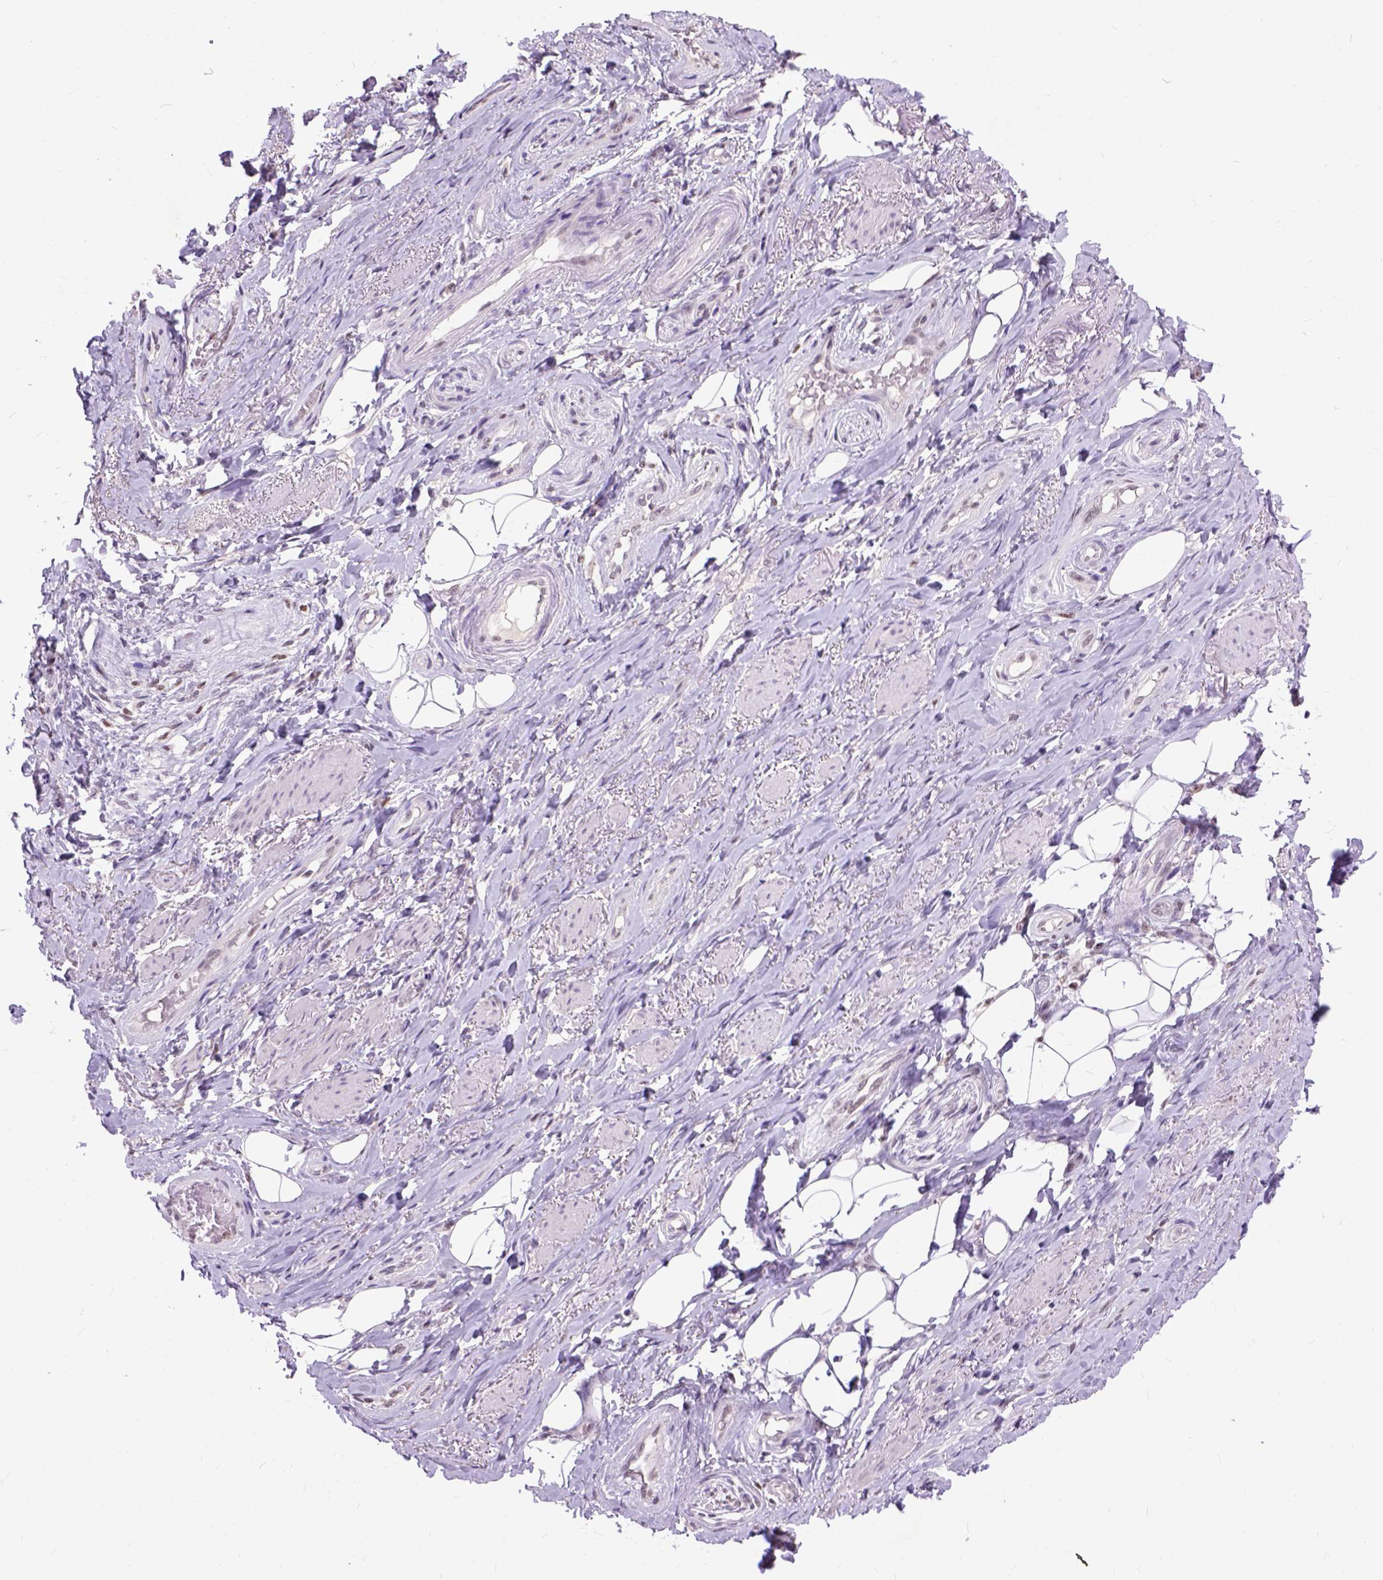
{"staining": {"intensity": "negative", "quantity": "none", "location": "none"}, "tissue": "adipose tissue", "cell_type": "Adipocytes", "image_type": "normal", "snomed": [{"axis": "morphology", "description": "Normal tissue, NOS"}, {"axis": "topography", "description": "Anal"}, {"axis": "topography", "description": "Peripheral nerve tissue"}], "caption": "Adipocytes are negative for brown protein staining in benign adipose tissue. (Immunohistochemistry (ihc), brightfield microscopy, high magnification).", "gene": "RCC2", "patient": {"sex": "male", "age": 53}}